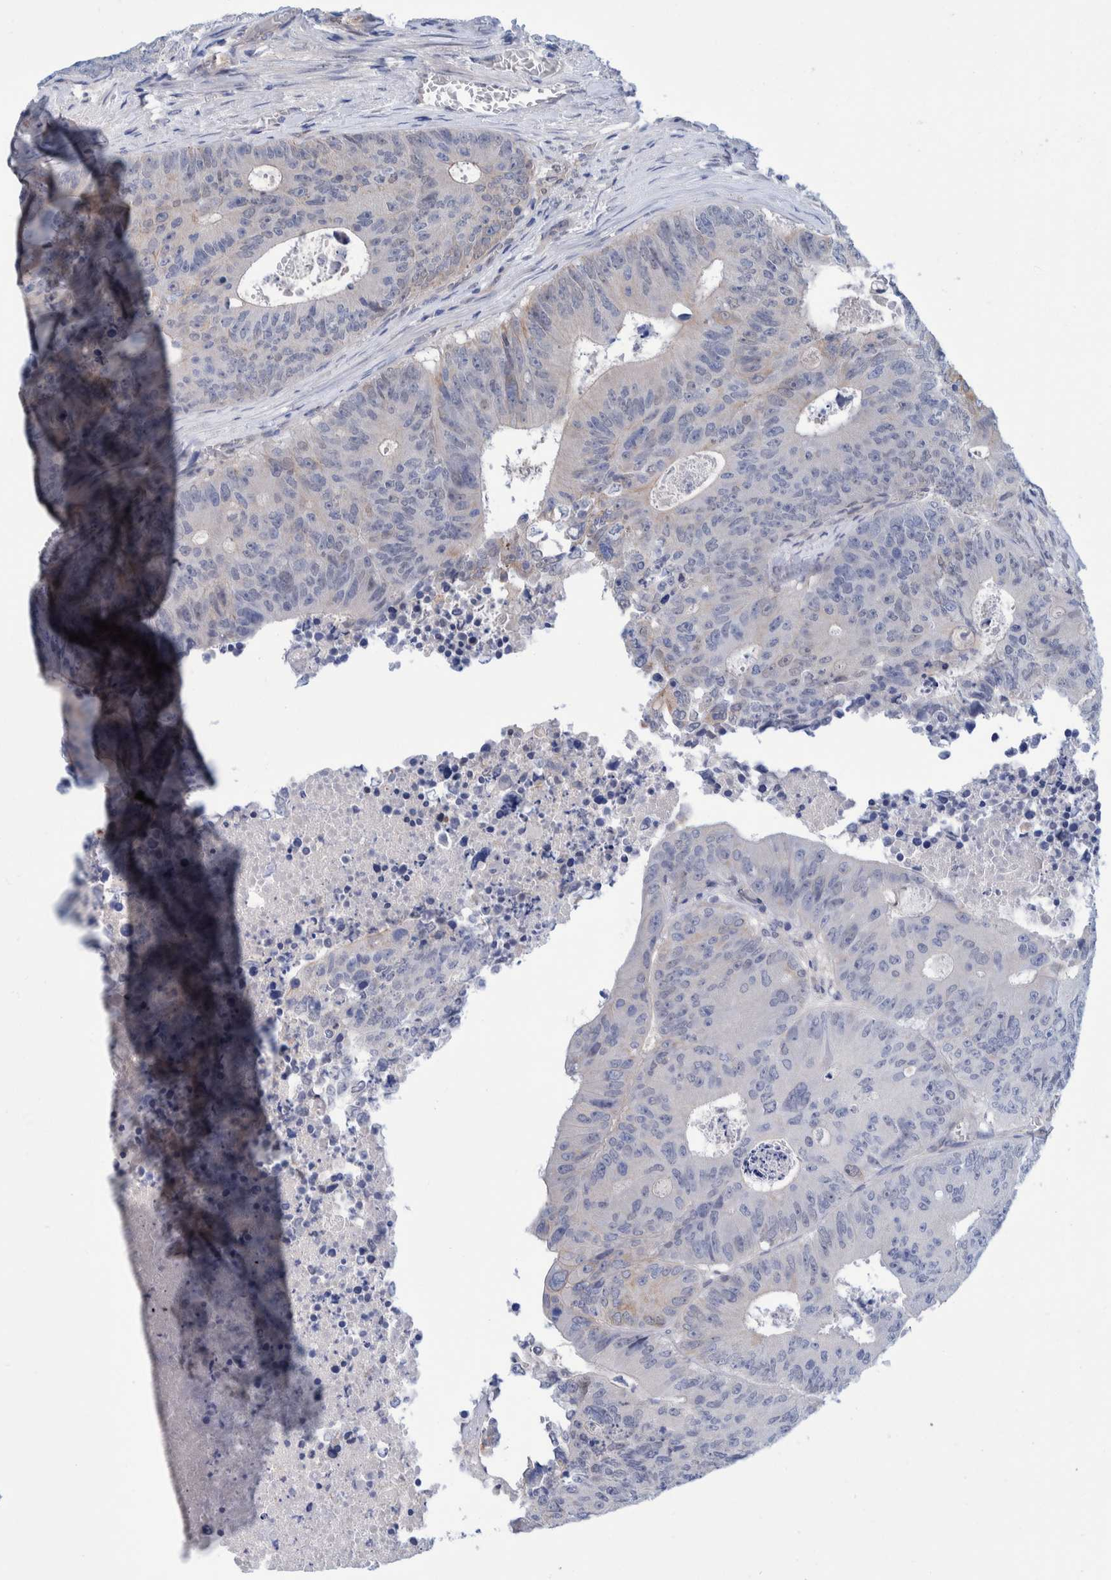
{"staining": {"intensity": "weak", "quantity": "<25%", "location": "cytoplasmic/membranous"}, "tissue": "colorectal cancer", "cell_type": "Tumor cells", "image_type": "cancer", "snomed": [{"axis": "morphology", "description": "Adenocarcinoma, NOS"}, {"axis": "topography", "description": "Colon"}], "caption": "Colorectal adenocarcinoma stained for a protein using immunohistochemistry (IHC) exhibits no expression tumor cells.", "gene": "PFAS", "patient": {"sex": "male", "age": 87}}